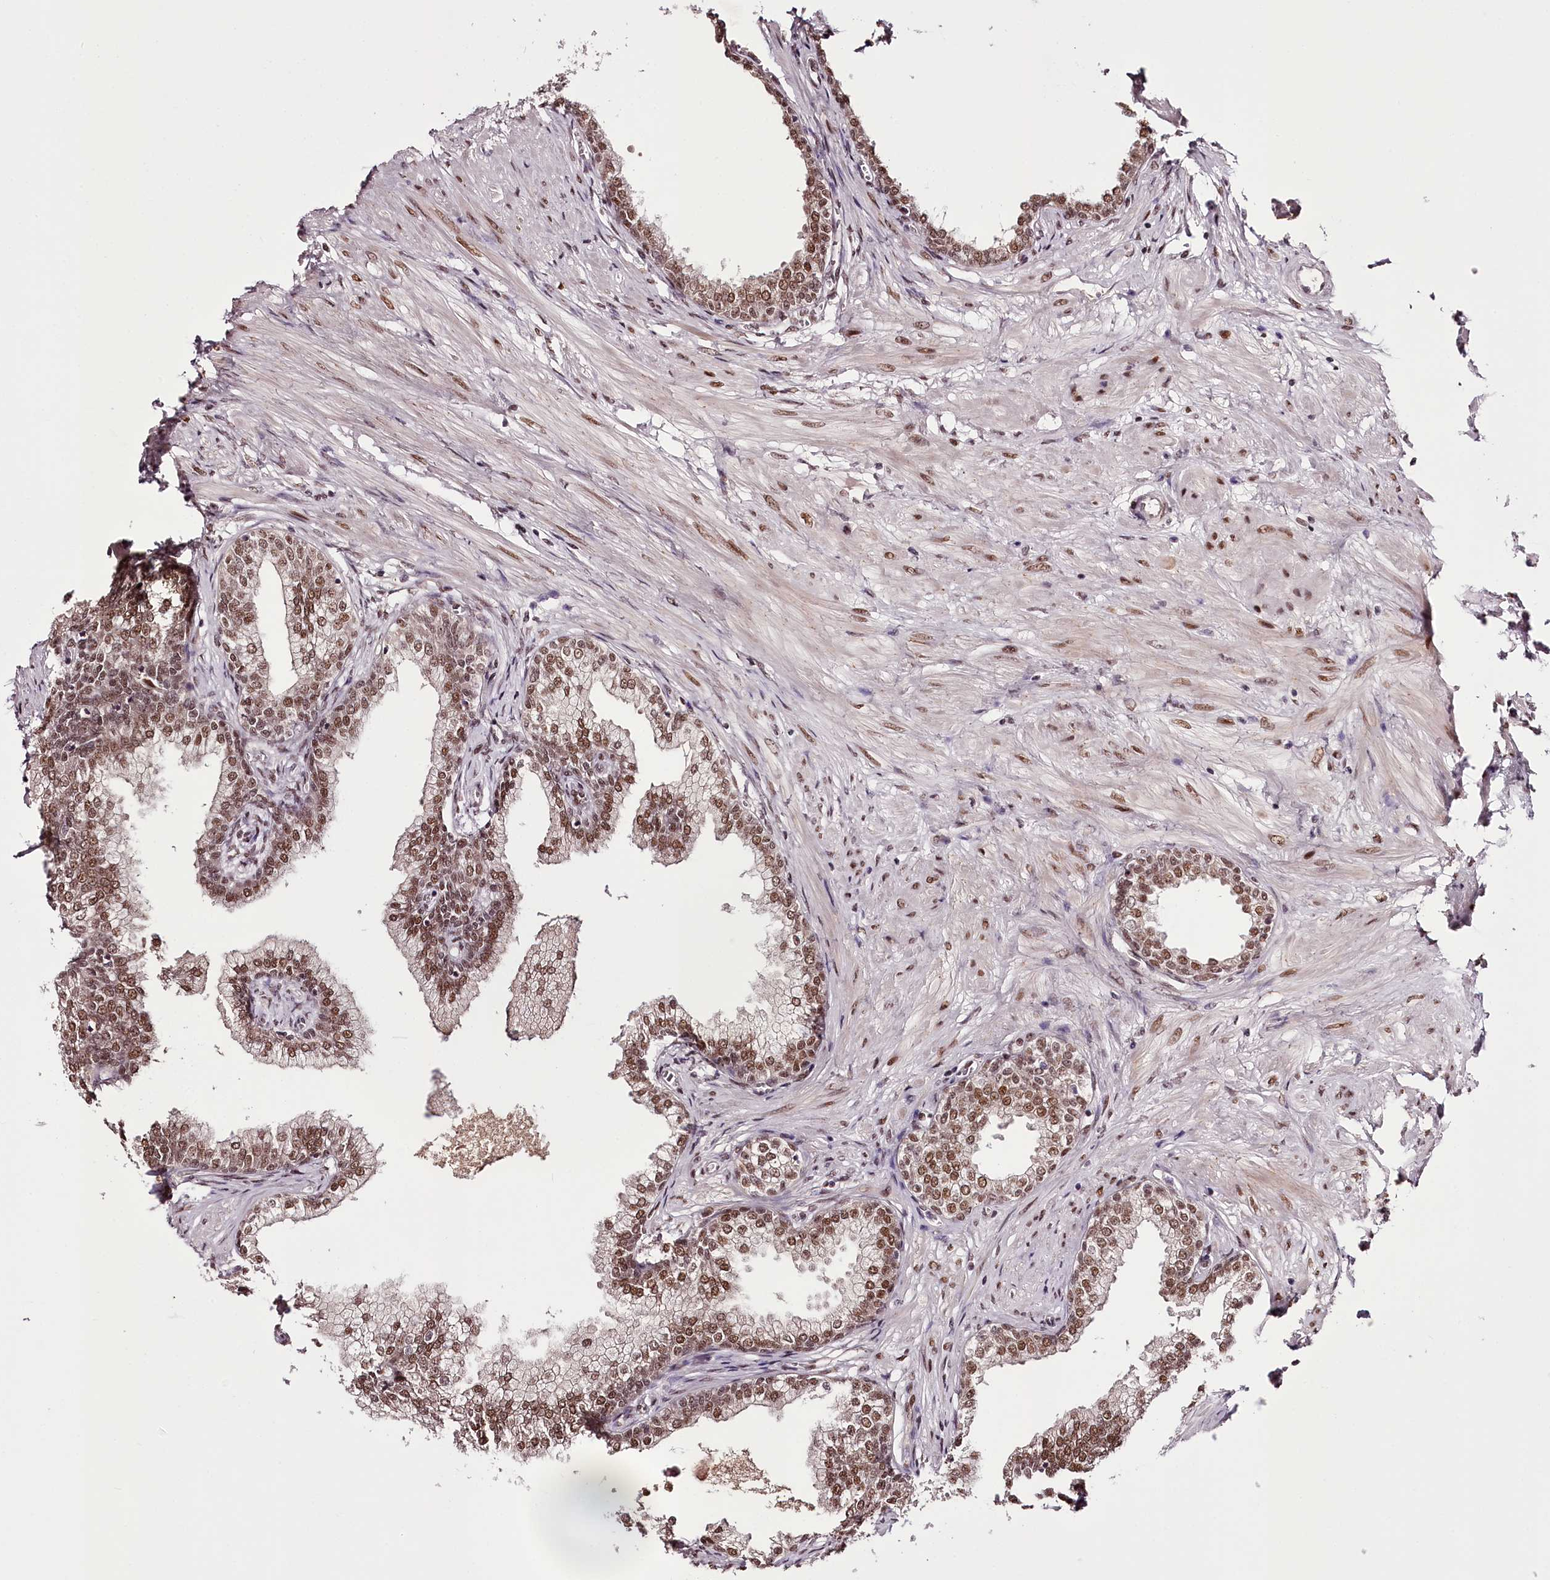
{"staining": {"intensity": "moderate", "quantity": ">75%", "location": "nuclear"}, "tissue": "prostate", "cell_type": "Glandular cells", "image_type": "normal", "snomed": [{"axis": "morphology", "description": "Normal tissue, NOS"}, {"axis": "morphology", "description": "Urothelial carcinoma, Low grade"}, {"axis": "topography", "description": "Urinary bladder"}, {"axis": "topography", "description": "Prostate"}], "caption": "Prostate stained with DAB (3,3'-diaminobenzidine) IHC demonstrates medium levels of moderate nuclear expression in about >75% of glandular cells. (DAB (3,3'-diaminobenzidine) IHC, brown staining for protein, blue staining for nuclei).", "gene": "TTC33", "patient": {"sex": "male", "age": 60}}